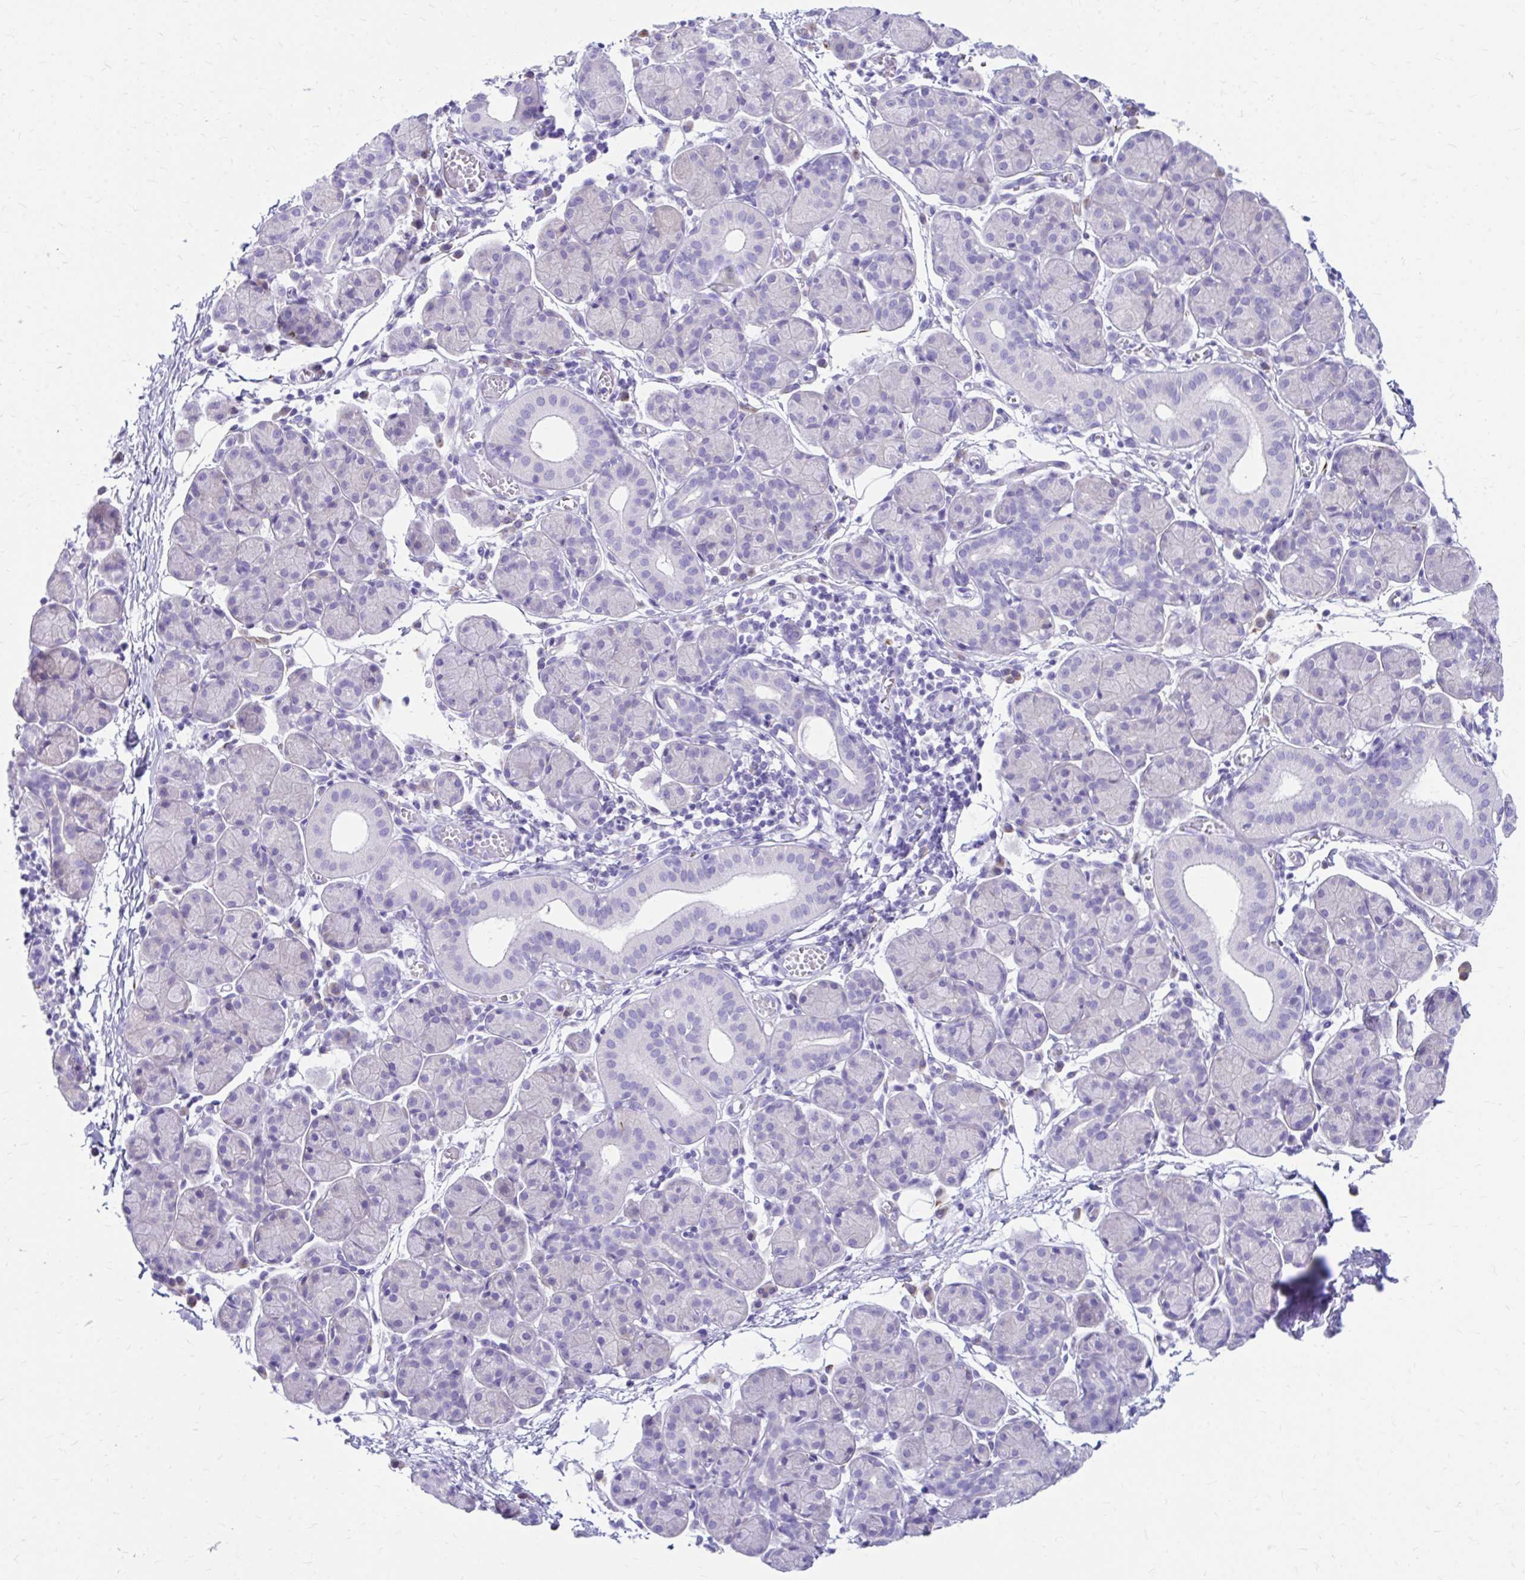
{"staining": {"intensity": "negative", "quantity": "none", "location": "none"}, "tissue": "salivary gland", "cell_type": "Glandular cells", "image_type": "normal", "snomed": [{"axis": "morphology", "description": "Normal tissue, NOS"}, {"axis": "morphology", "description": "Inflammation, NOS"}, {"axis": "topography", "description": "Lymph node"}, {"axis": "topography", "description": "Salivary gland"}], "caption": "This is a image of immunohistochemistry staining of unremarkable salivary gland, which shows no staining in glandular cells.", "gene": "ZNF699", "patient": {"sex": "male", "age": 3}}